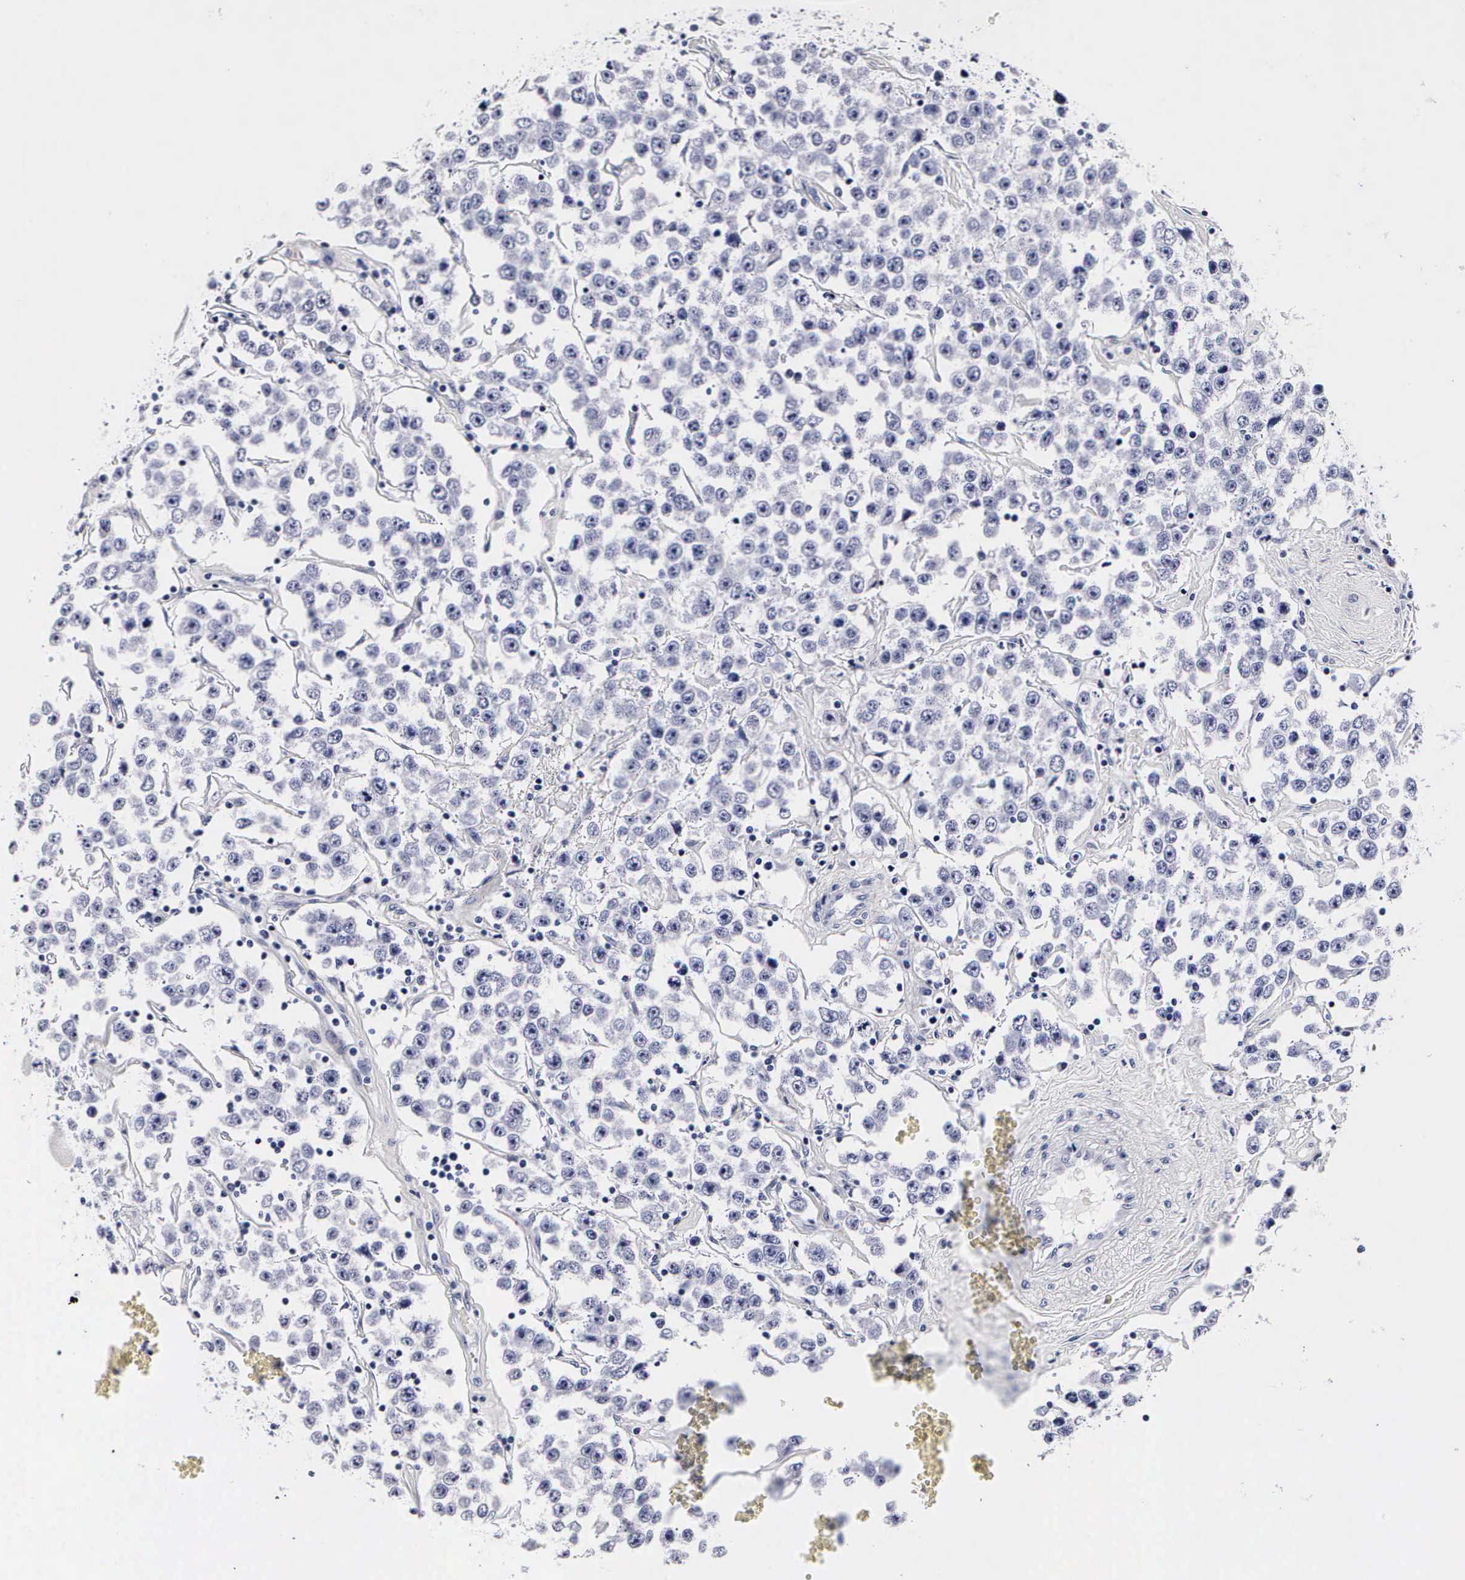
{"staining": {"intensity": "negative", "quantity": "none", "location": "none"}, "tissue": "testis cancer", "cell_type": "Tumor cells", "image_type": "cancer", "snomed": [{"axis": "morphology", "description": "Seminoma, NOS"}, {"axis": "topography", "description": "Testis"}], "caption": "A histopathology image of human testis seminoma is negative for staining in tumor cells.", "gene": "RNASE6", "patient": {"sex": "male", "age": 52}}